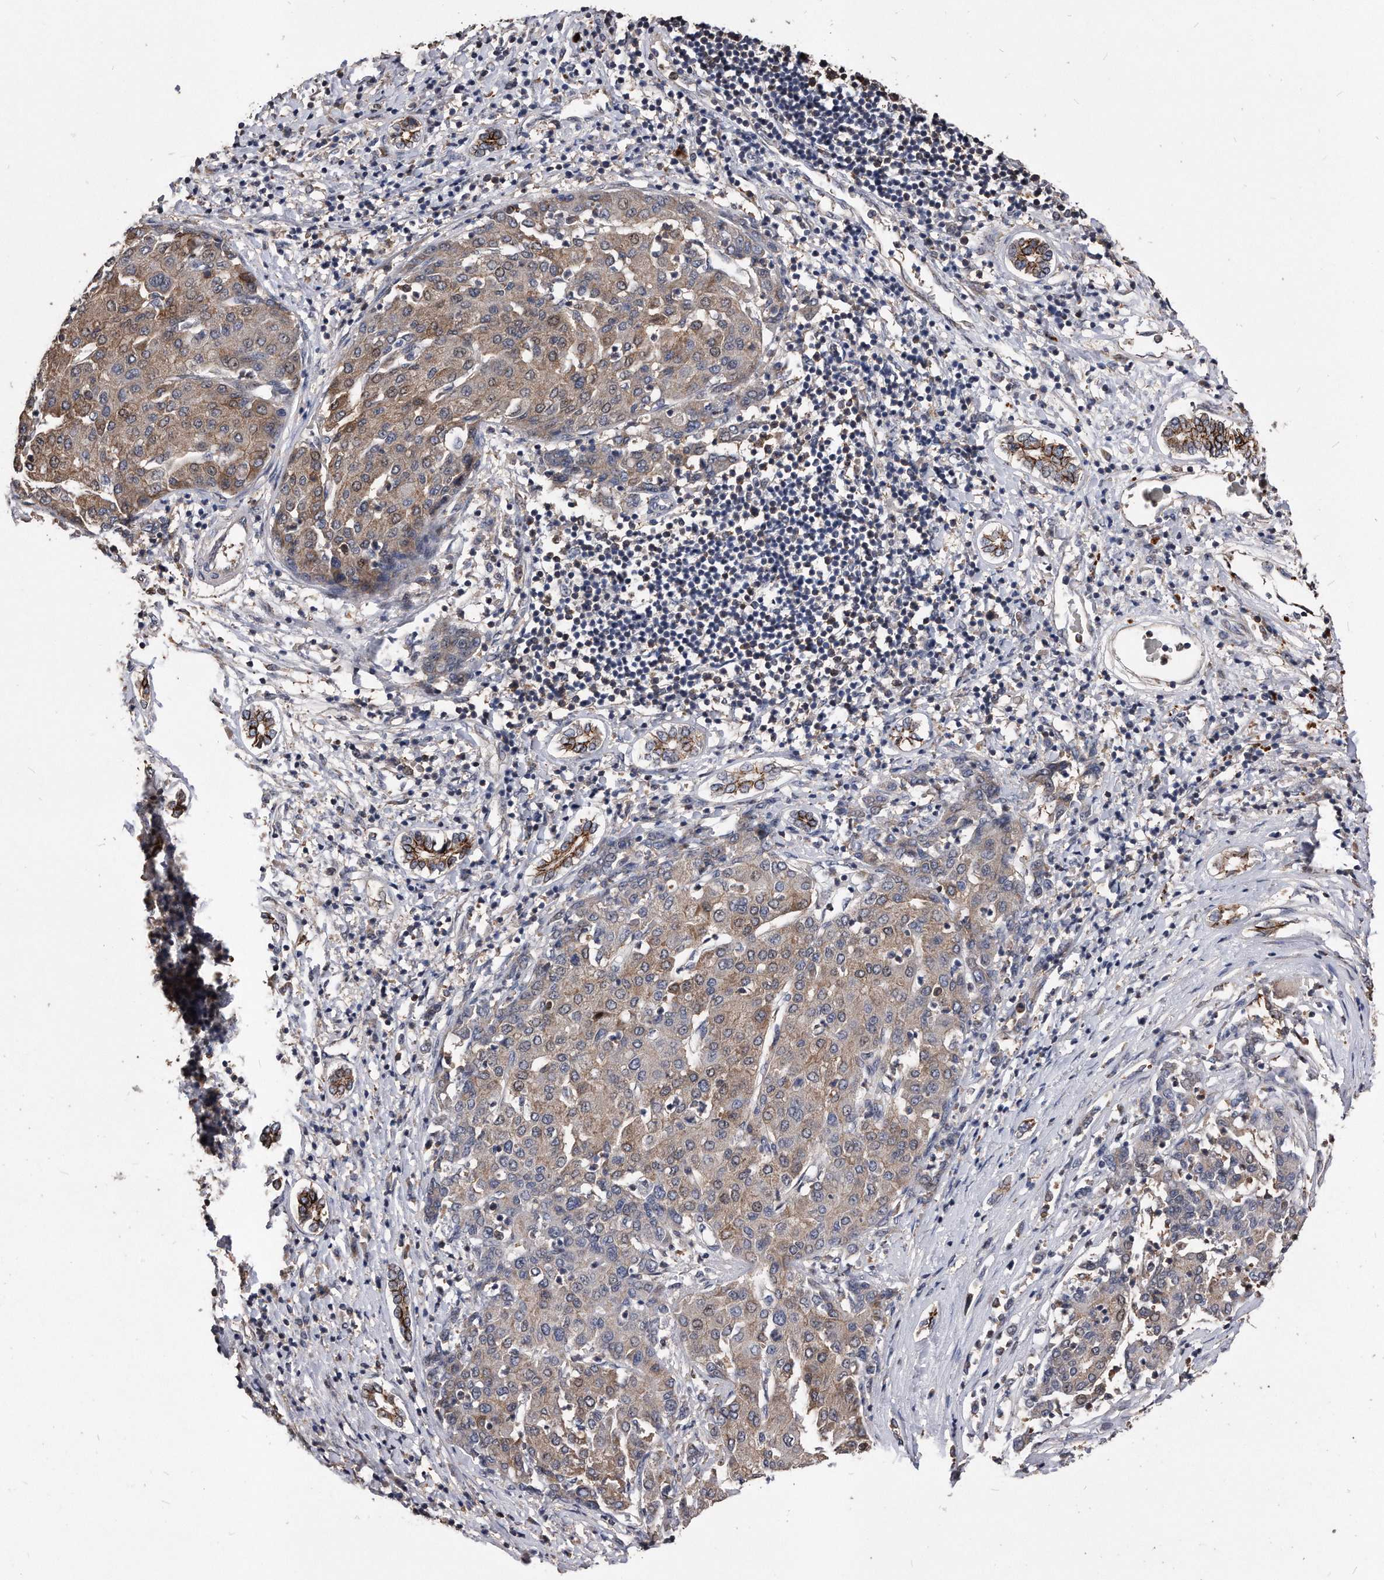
{"staining": {"intensity": "weak", "quantity": ">75%", "location": "cytoplasmic/membranous"}, "tissue": "liver cancer", "cell_type": "Tumor cells", "image_type": "cancer", "snomed": [{"axis": "morphology", "description": "Carcinoma, Hepatocellular, NOS"}, {"axis": "topography", "description": "Liver"}], "caption": "Liver cancer was stained to show a protein in brown. There is low levels of weak cytoplasmic/membranous positivity in approximately >75% of tumor cells. The staining is performed using DAB brown chromogen to label protein expression. The nuclei are counter-stained blue using hematoxylin.", "gene": "IL20RA", "patient": {"sex": "male", "age": 65}}